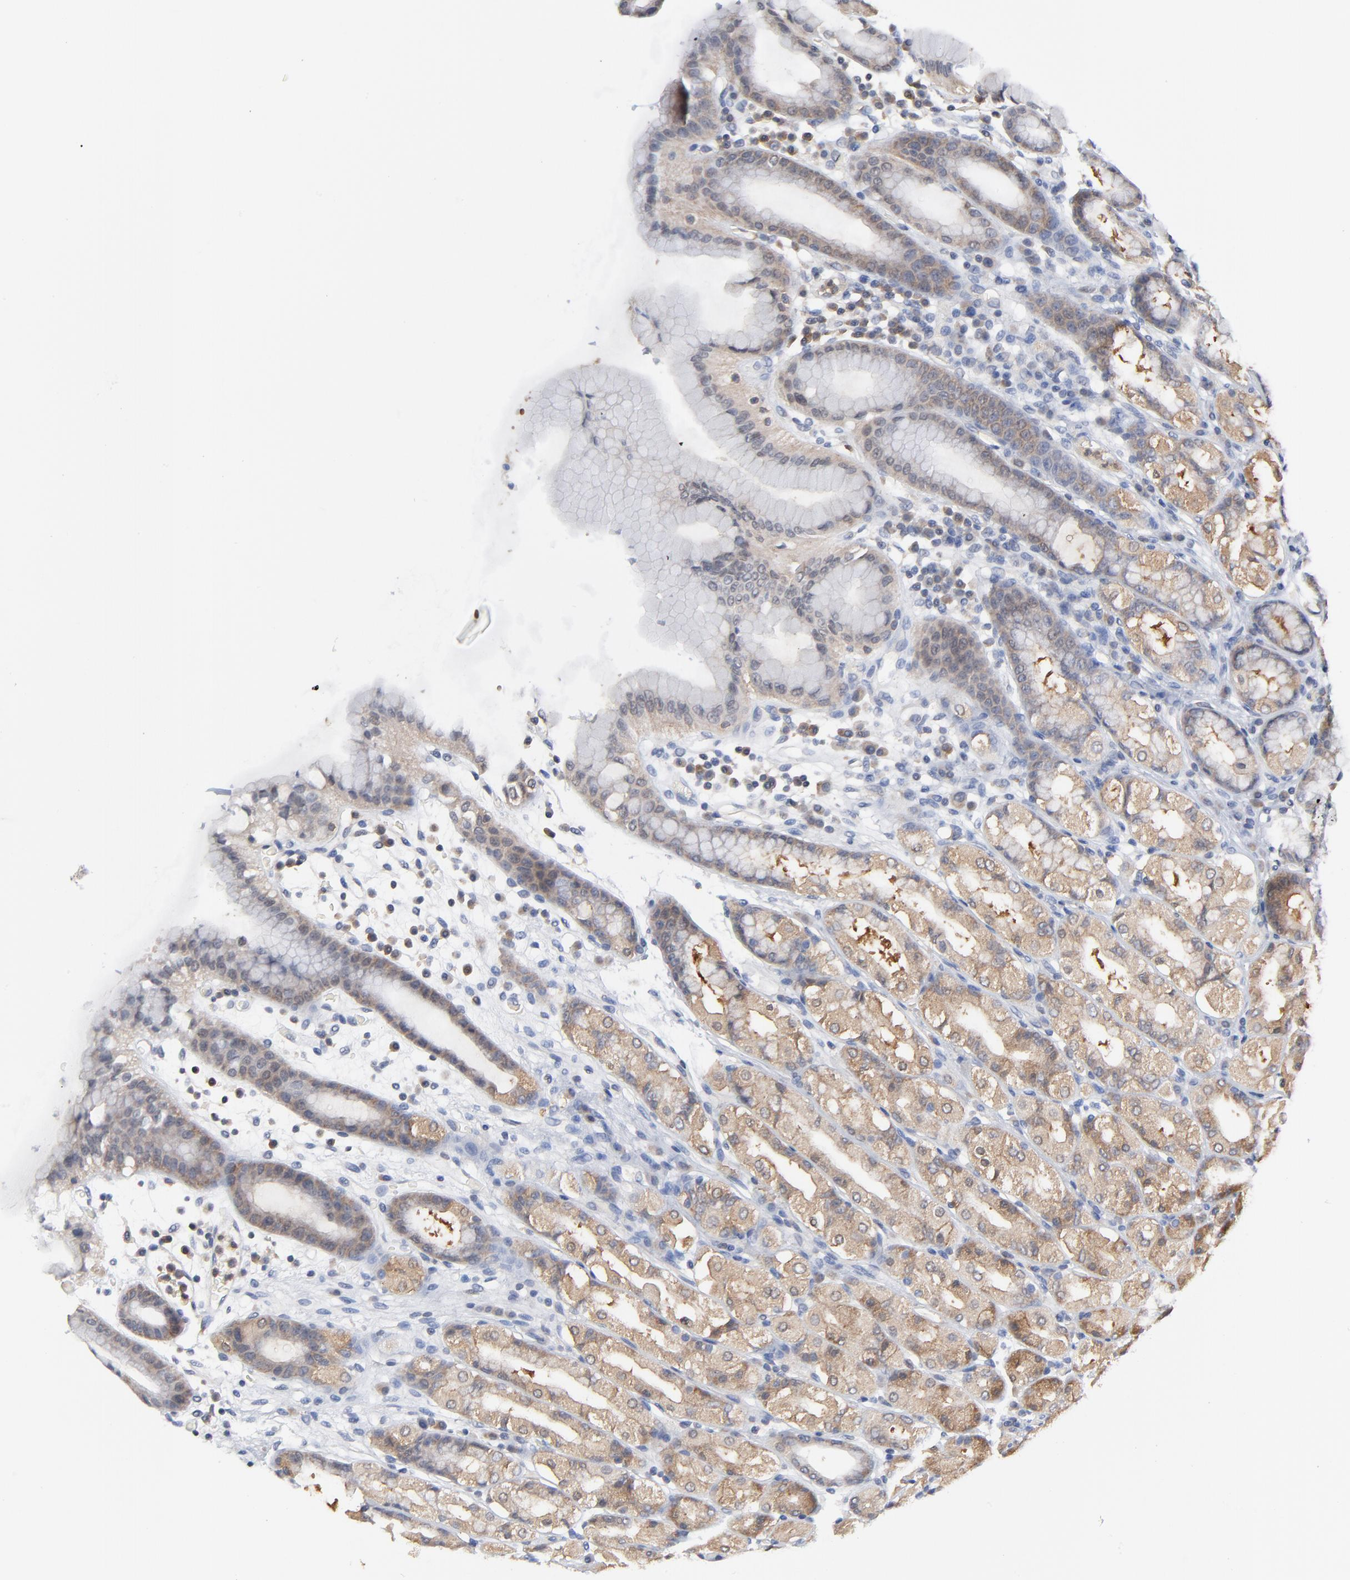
{"staining": {"intensity": "moderate", "quantity": "25%-75%", "location": "cytoplasmic/membranous"}, "tissue": "stomach", "cell_type": "Glandular cells", "image_type": "normal", "snomed": [{"axis": "morphology", "description": "Normal tissue, NOS"}, {"axis": "topography", "description": "Stomach, upper"}], "caption": "An image showing moderate cytoplasmic/membranous positivity in about 25%-75% of glandular cells in unremarkable stomach, as visualized by brown immunohistochemical staining.", "gene": "CAB39L", "patient": {"sex": "male", "age": 68}}